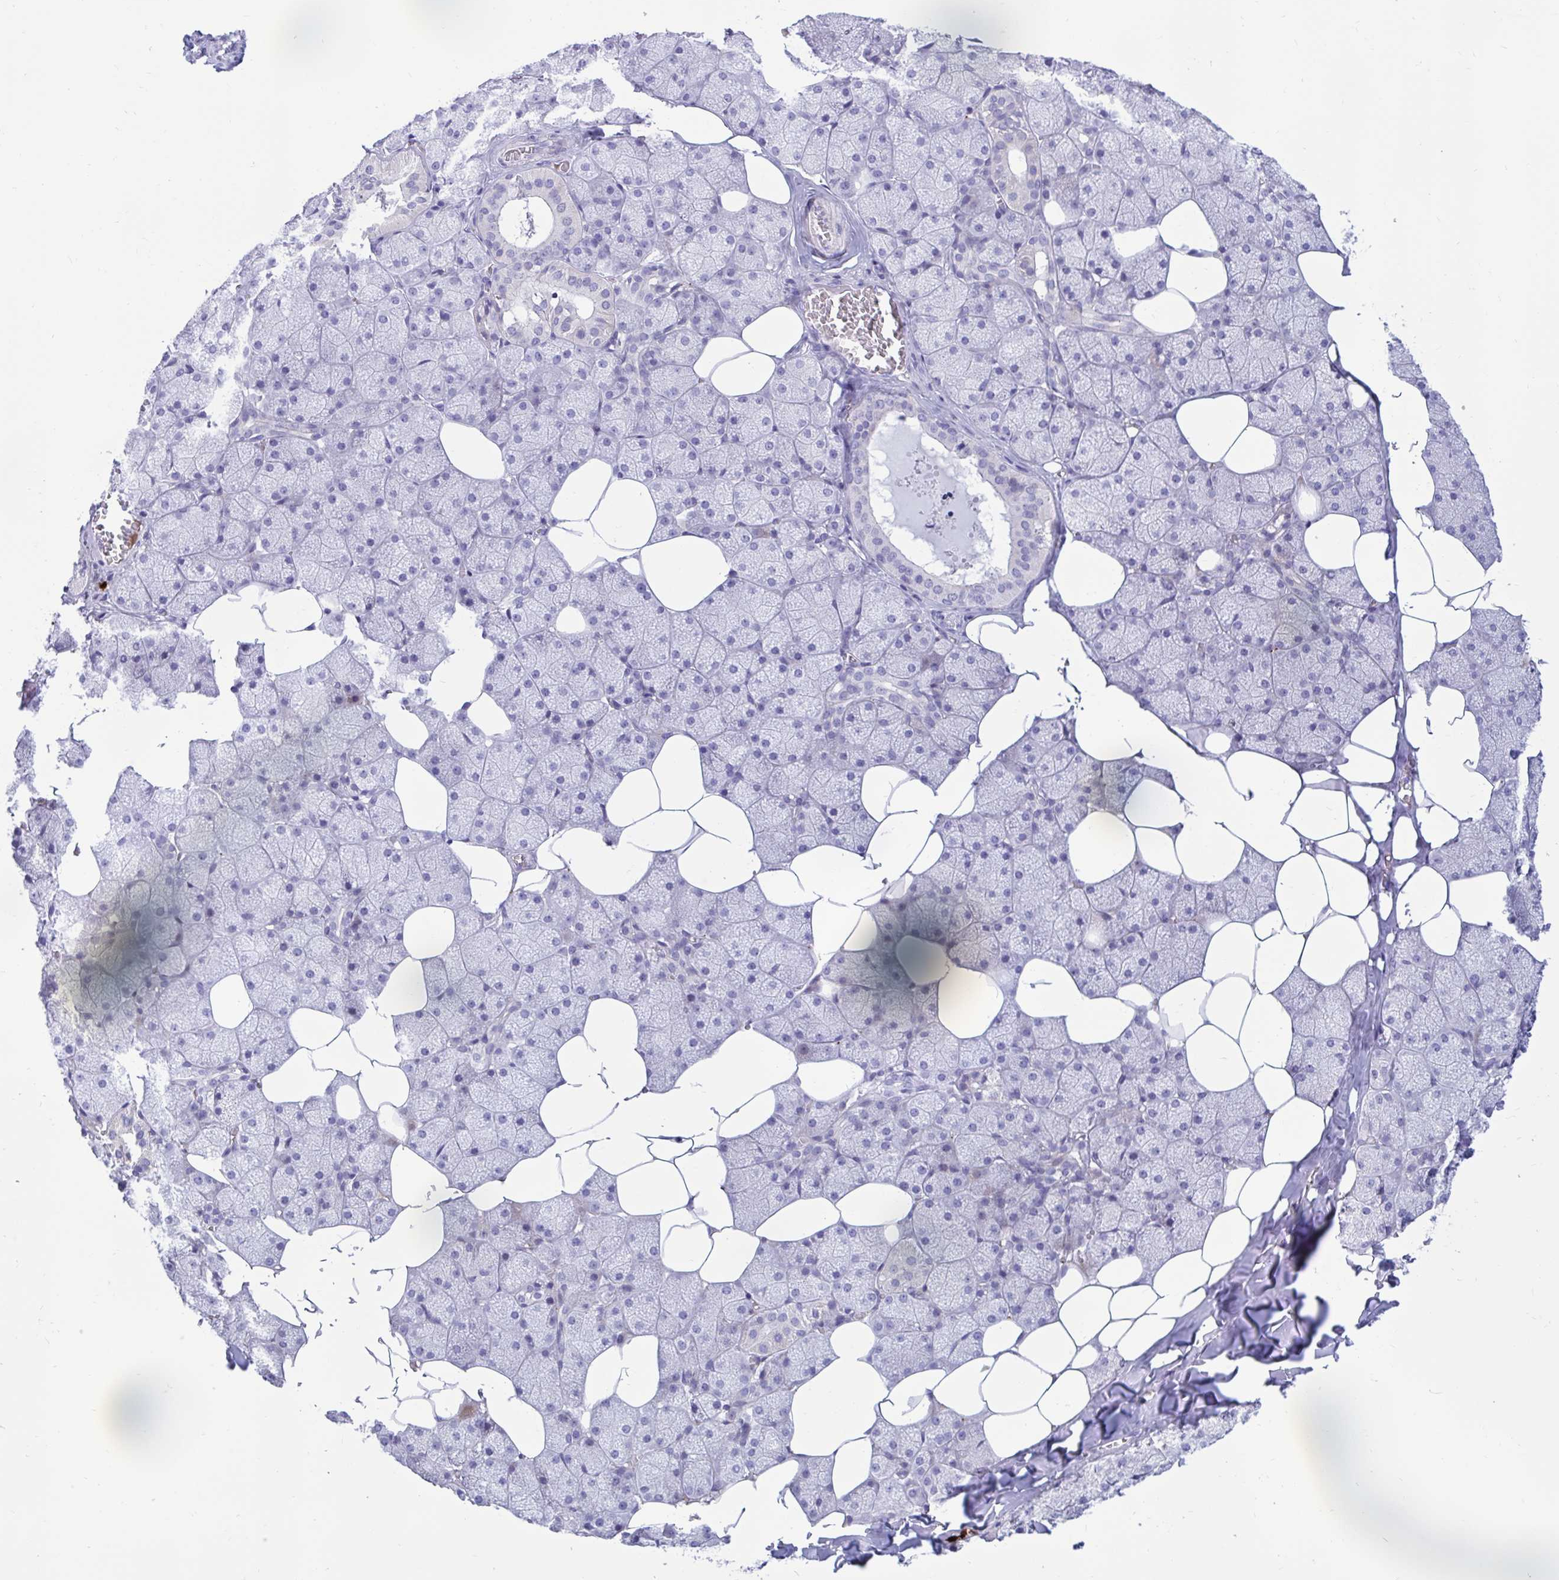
{"staining": {"intensity": "negative", "quantity": "none", "location": "none"}, "tissue": "salivary gland", "cell_type": "Glandular cells", "image_type": "normal", "snomed": [{"axis": "morphology", "description": "Normal tissue, NOS"}, {"axis": "topography", "description": "Salivary gland"}, {"axis": "topography", "description": "Peripheral nerve tissue"}], "caption": "The micrograph demonstrates no significant expression in glandular cells of salivary gland.", "gene": "FAM219B", "patient": {"sex": "male", "age": 38}}